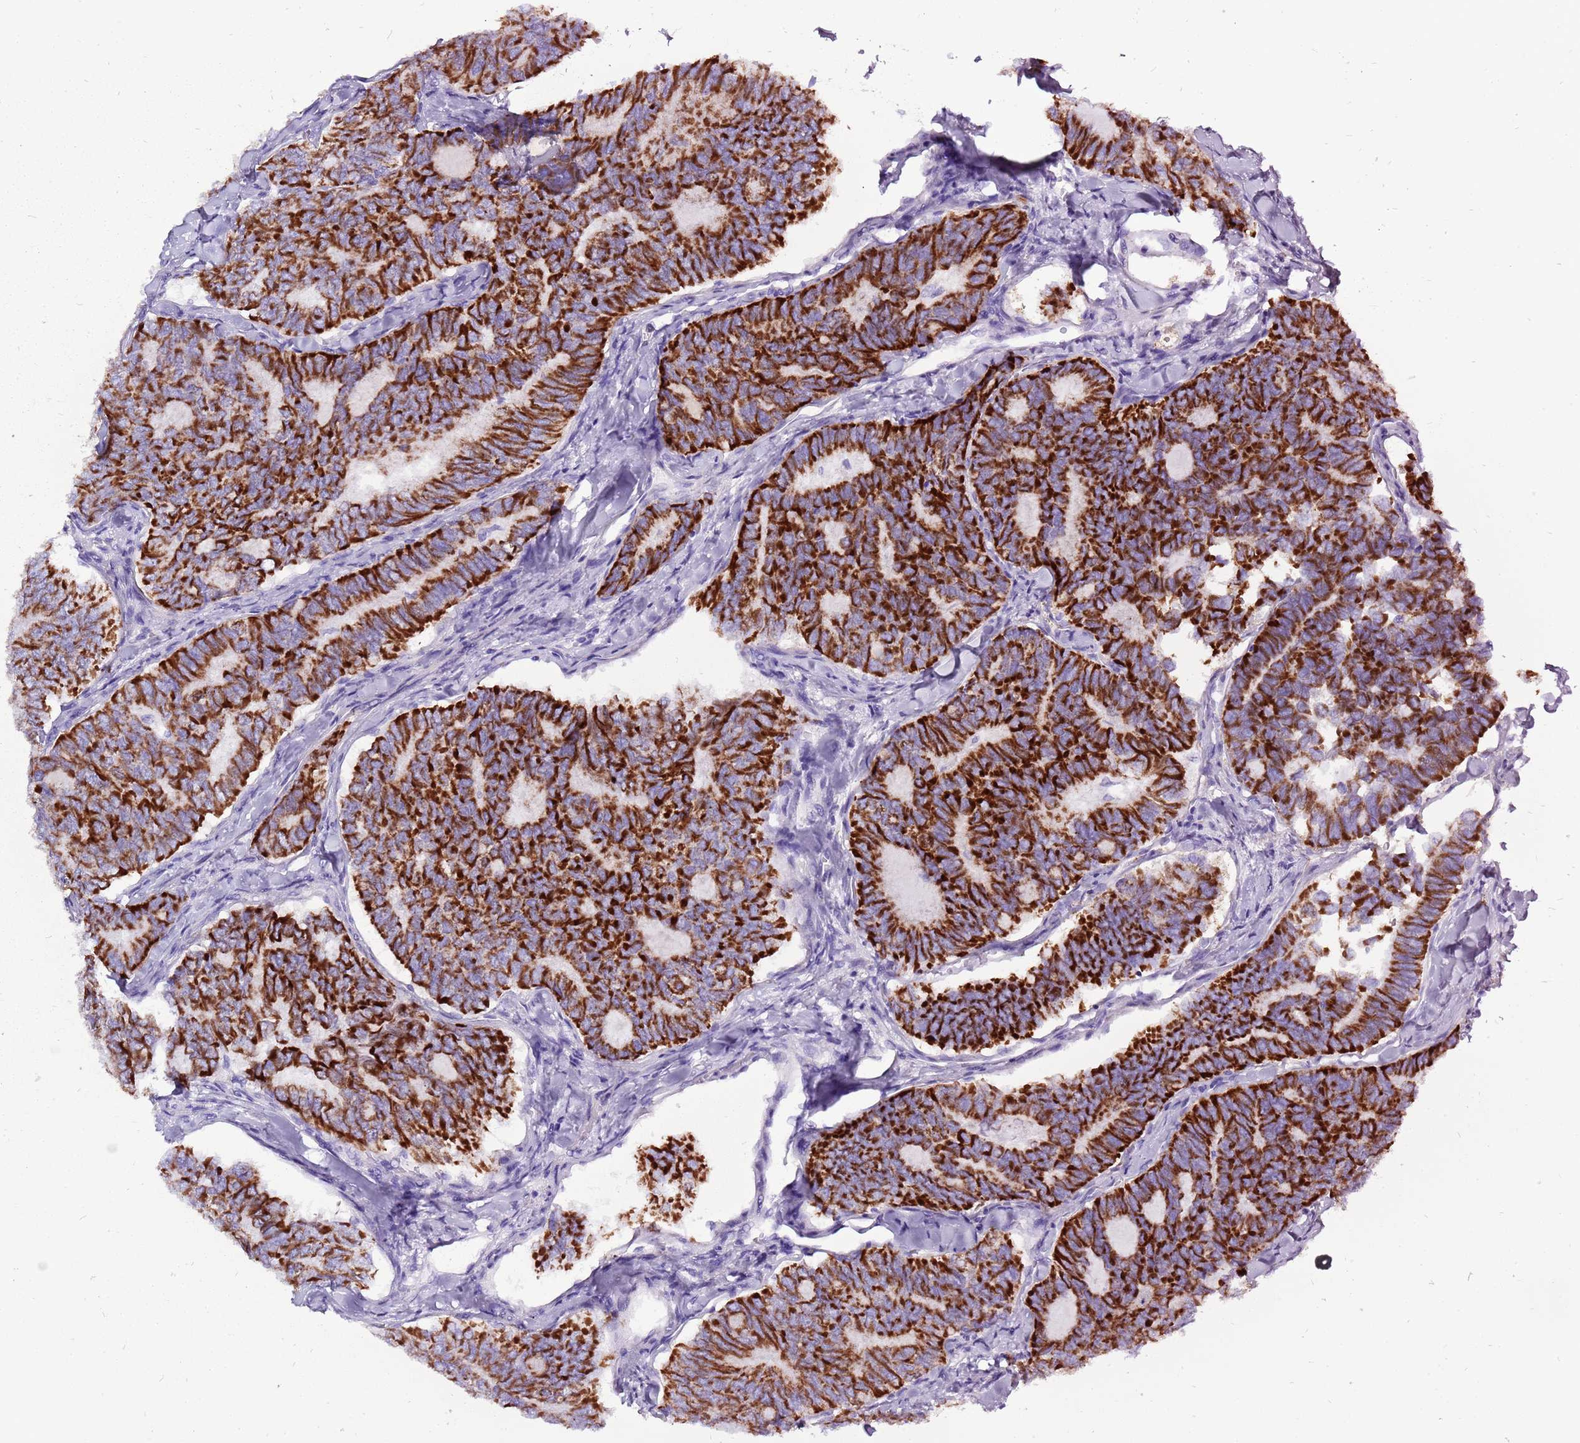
{"staining": {"intensity": "strong", "quantity": ">75%", "location": "cytoplasmic/membranous"}, "tissue": "thyroid cancer", "cell_type": "Tumor cells", "image_type": "cancer", "snomed": [{"axis": "morphology", "description": "Papillary adenocarcinoma, NOS"}, {"axis": "topography", "description": "Thyroid gland"}], "caption": "Thyroid cancer (papillary adenocarcinoma) was stained to show a protein in brown. There is high levels of strong cytoplasmic/membranous staining in approximately >75% of tumor cells. The staining was performed using DAB to visualize the protein expression in brown, while the nuclei were stained in blue with hematoxylin (Magnification: 20x).", "gene": "ACSS3", "patient": {"sex": "female", "age": 35}}